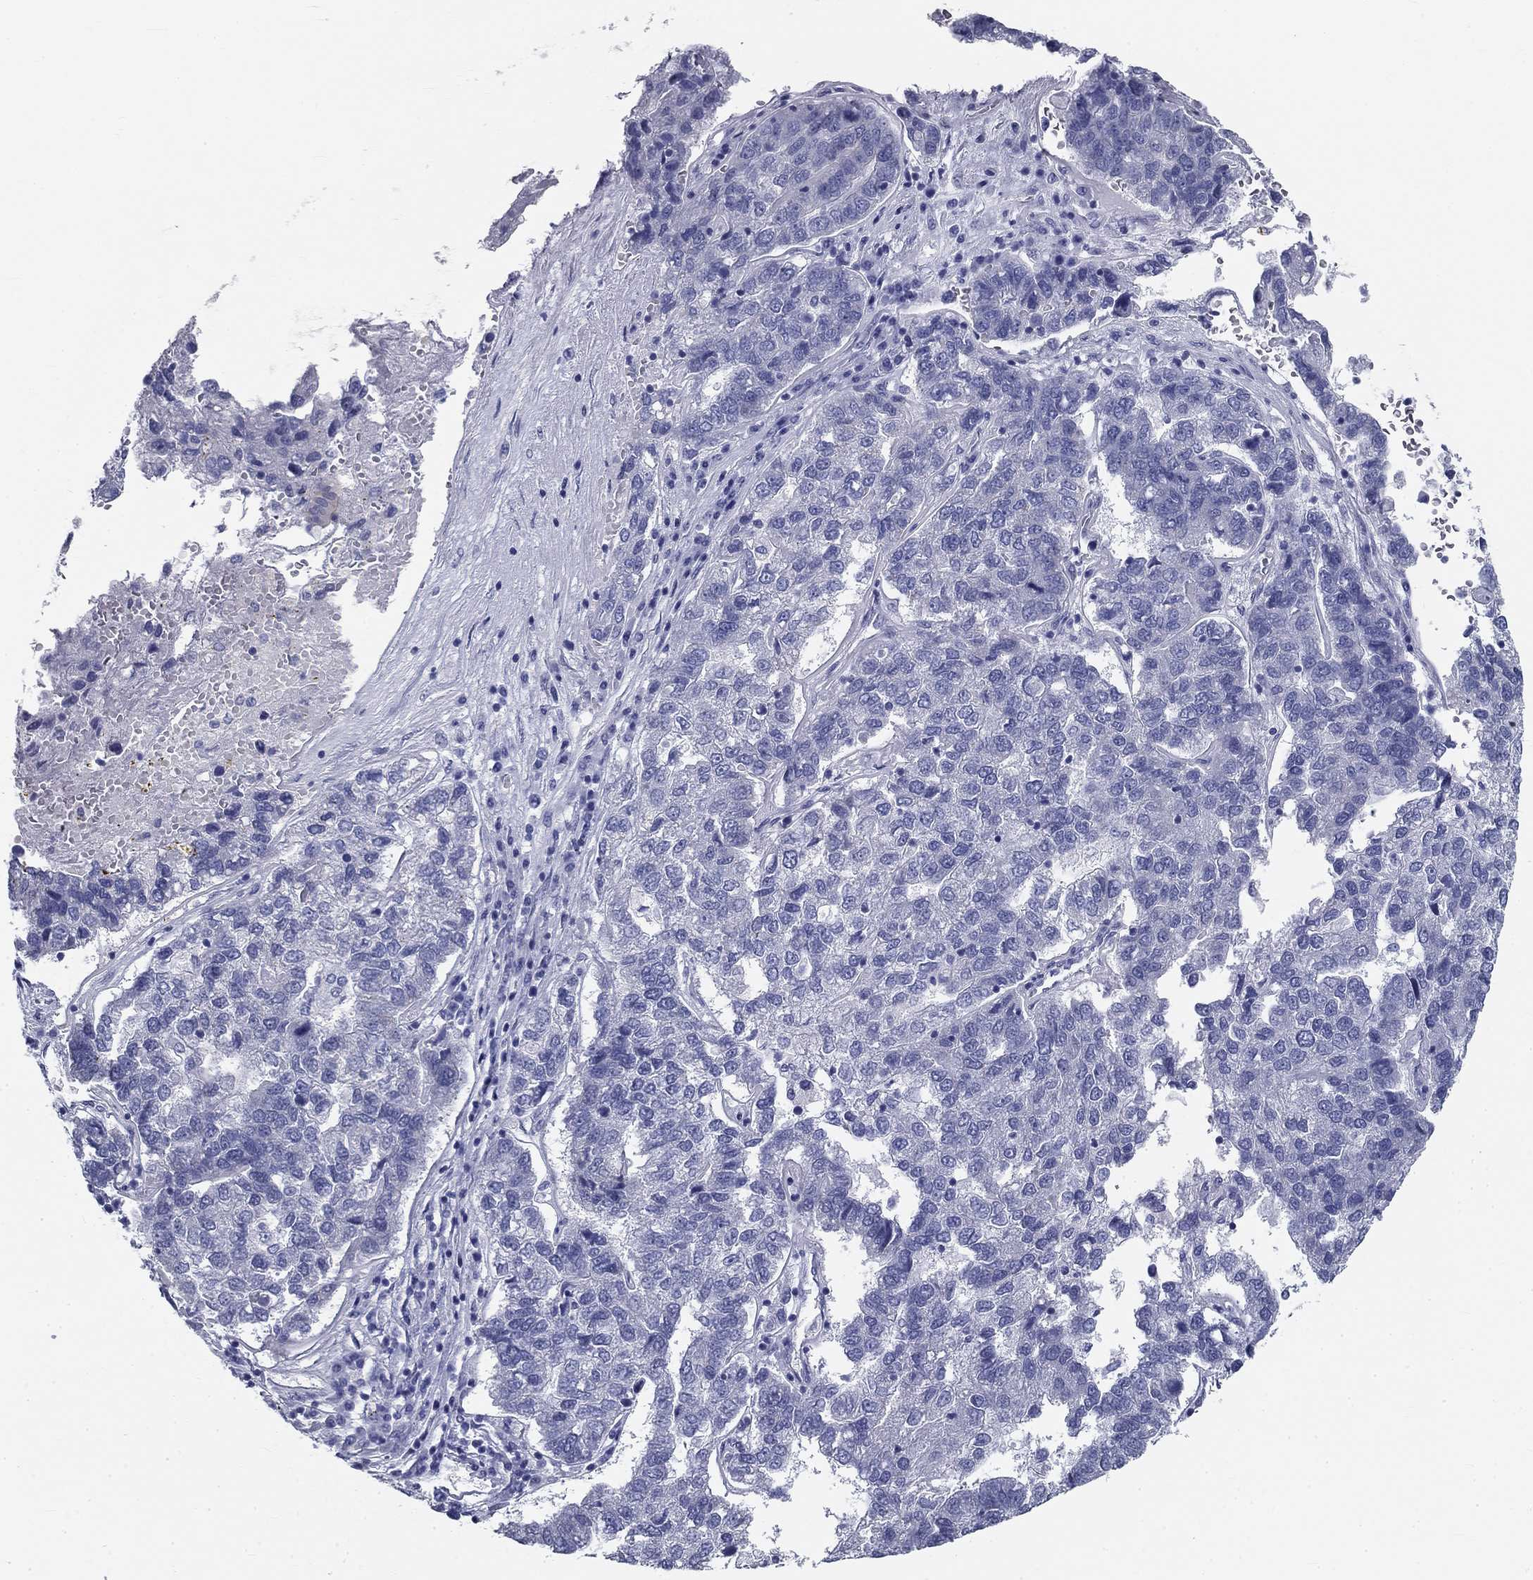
{"staining": {"intensity": "negative", "quantity": "none", "location": "none"}, "tissue": "pancreatic cancer", "cell_type": "Tumor cells", "image_type": "cancer", "snomed": [{"axis": "morphology", "description": "Adenocarcinoma, NOS"}, {"axis": "topography", "description": "Pancreas"}], "caption": "Adenocarcinoma (pancreatic) stained for a protein using immunohistochemistry reveals no positivity tumor cells.", "gene": "GALNTL5", "patient": {"sex": "female", "age": 61}}